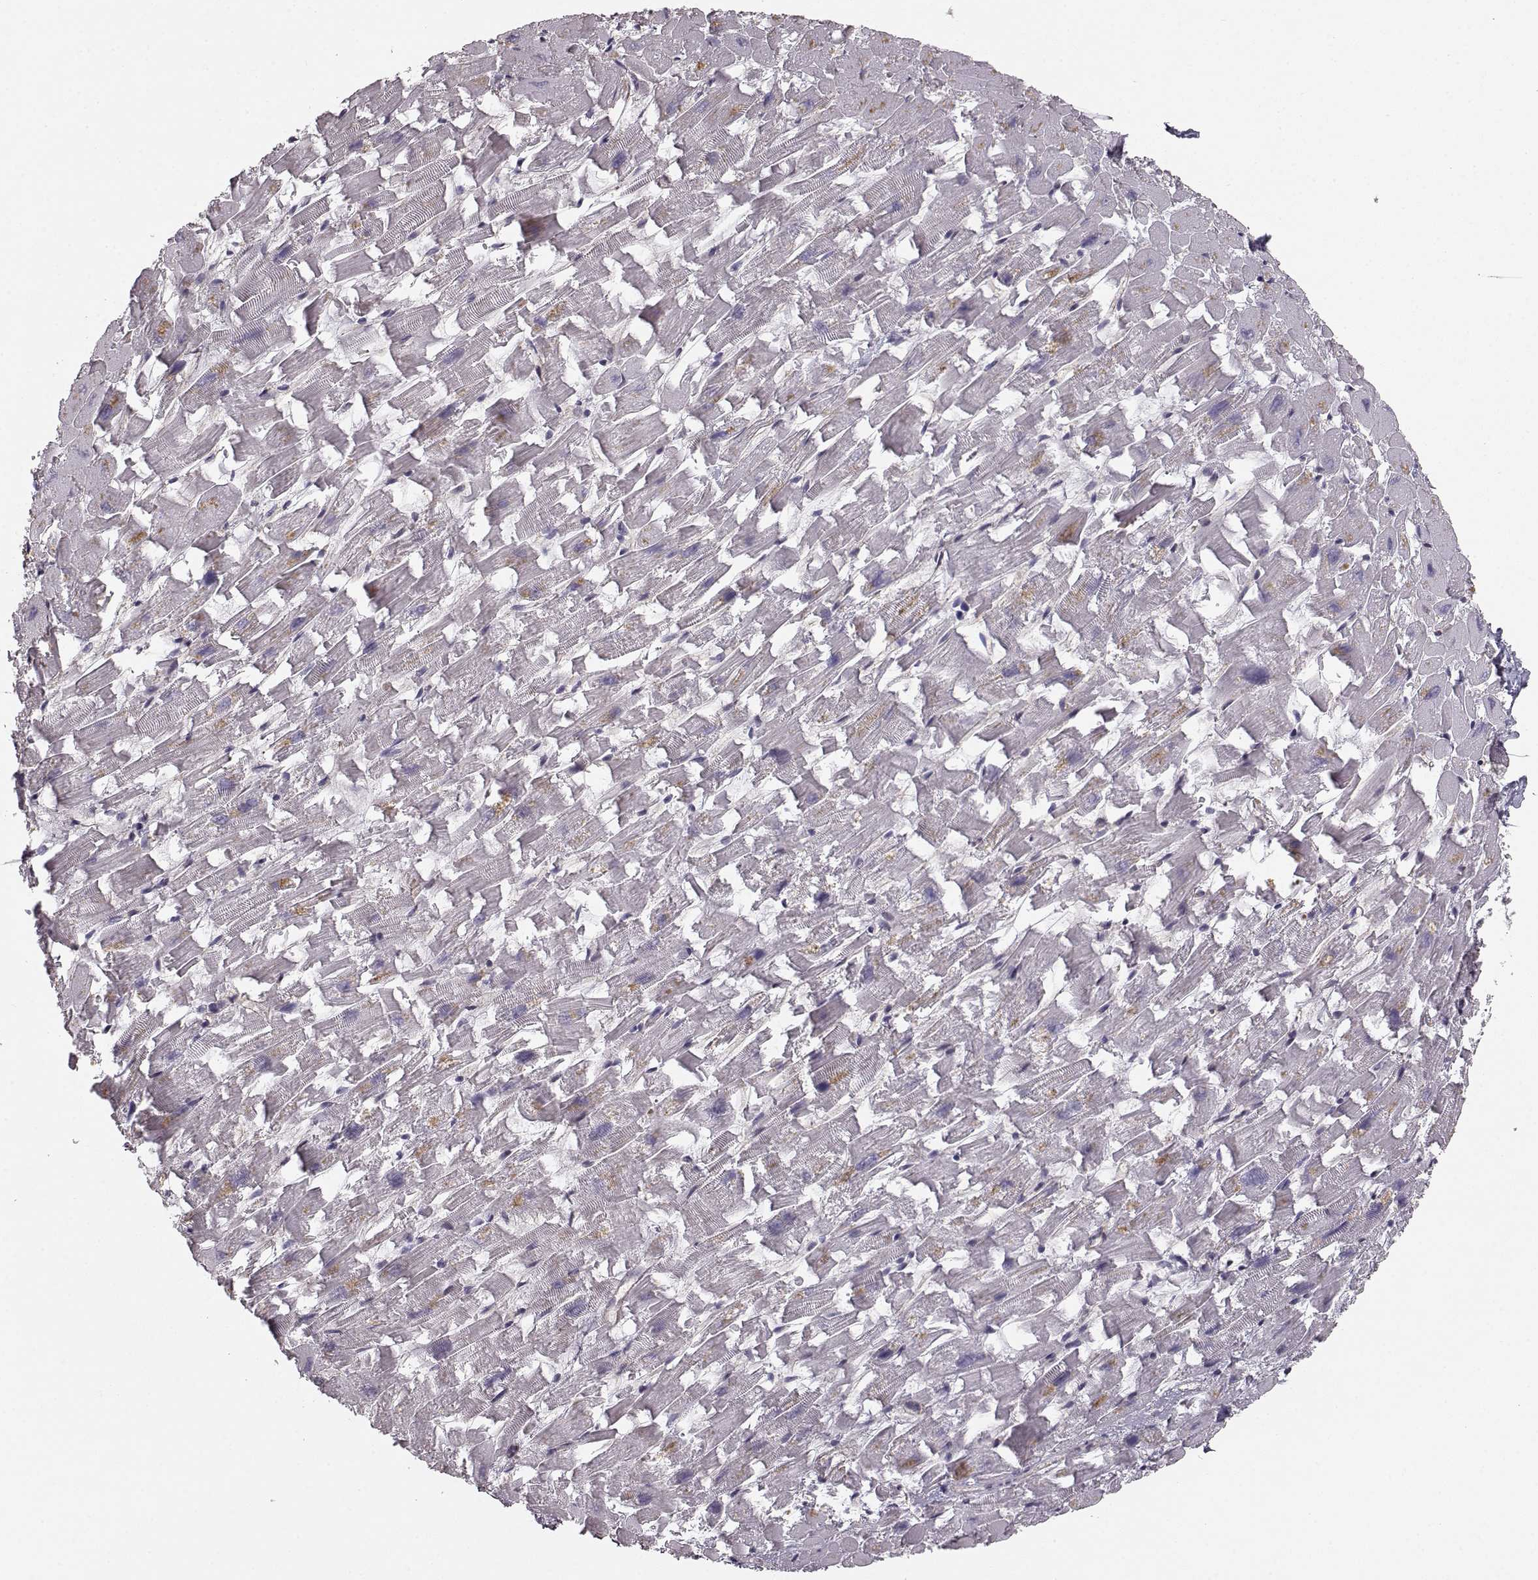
{"staining": {"intensity": "negative", "quantity": "none", "location": "none"}, "tissue": "heart muscle", "cell_type": "Cardiomyocytes", "image_type": "normal", "snomed": [{"axis": "morphology", "description": "Normal tissue, NOS"}, {"axis": "topography", "description": "Heart"}], "caption": "Histopathology image shows no protein expression in cardiomyocytes of normal heart muscle. Nuclei are stained in blue.", "gene": "GPR50", "patient": {"sex": "female", "age": 64}}